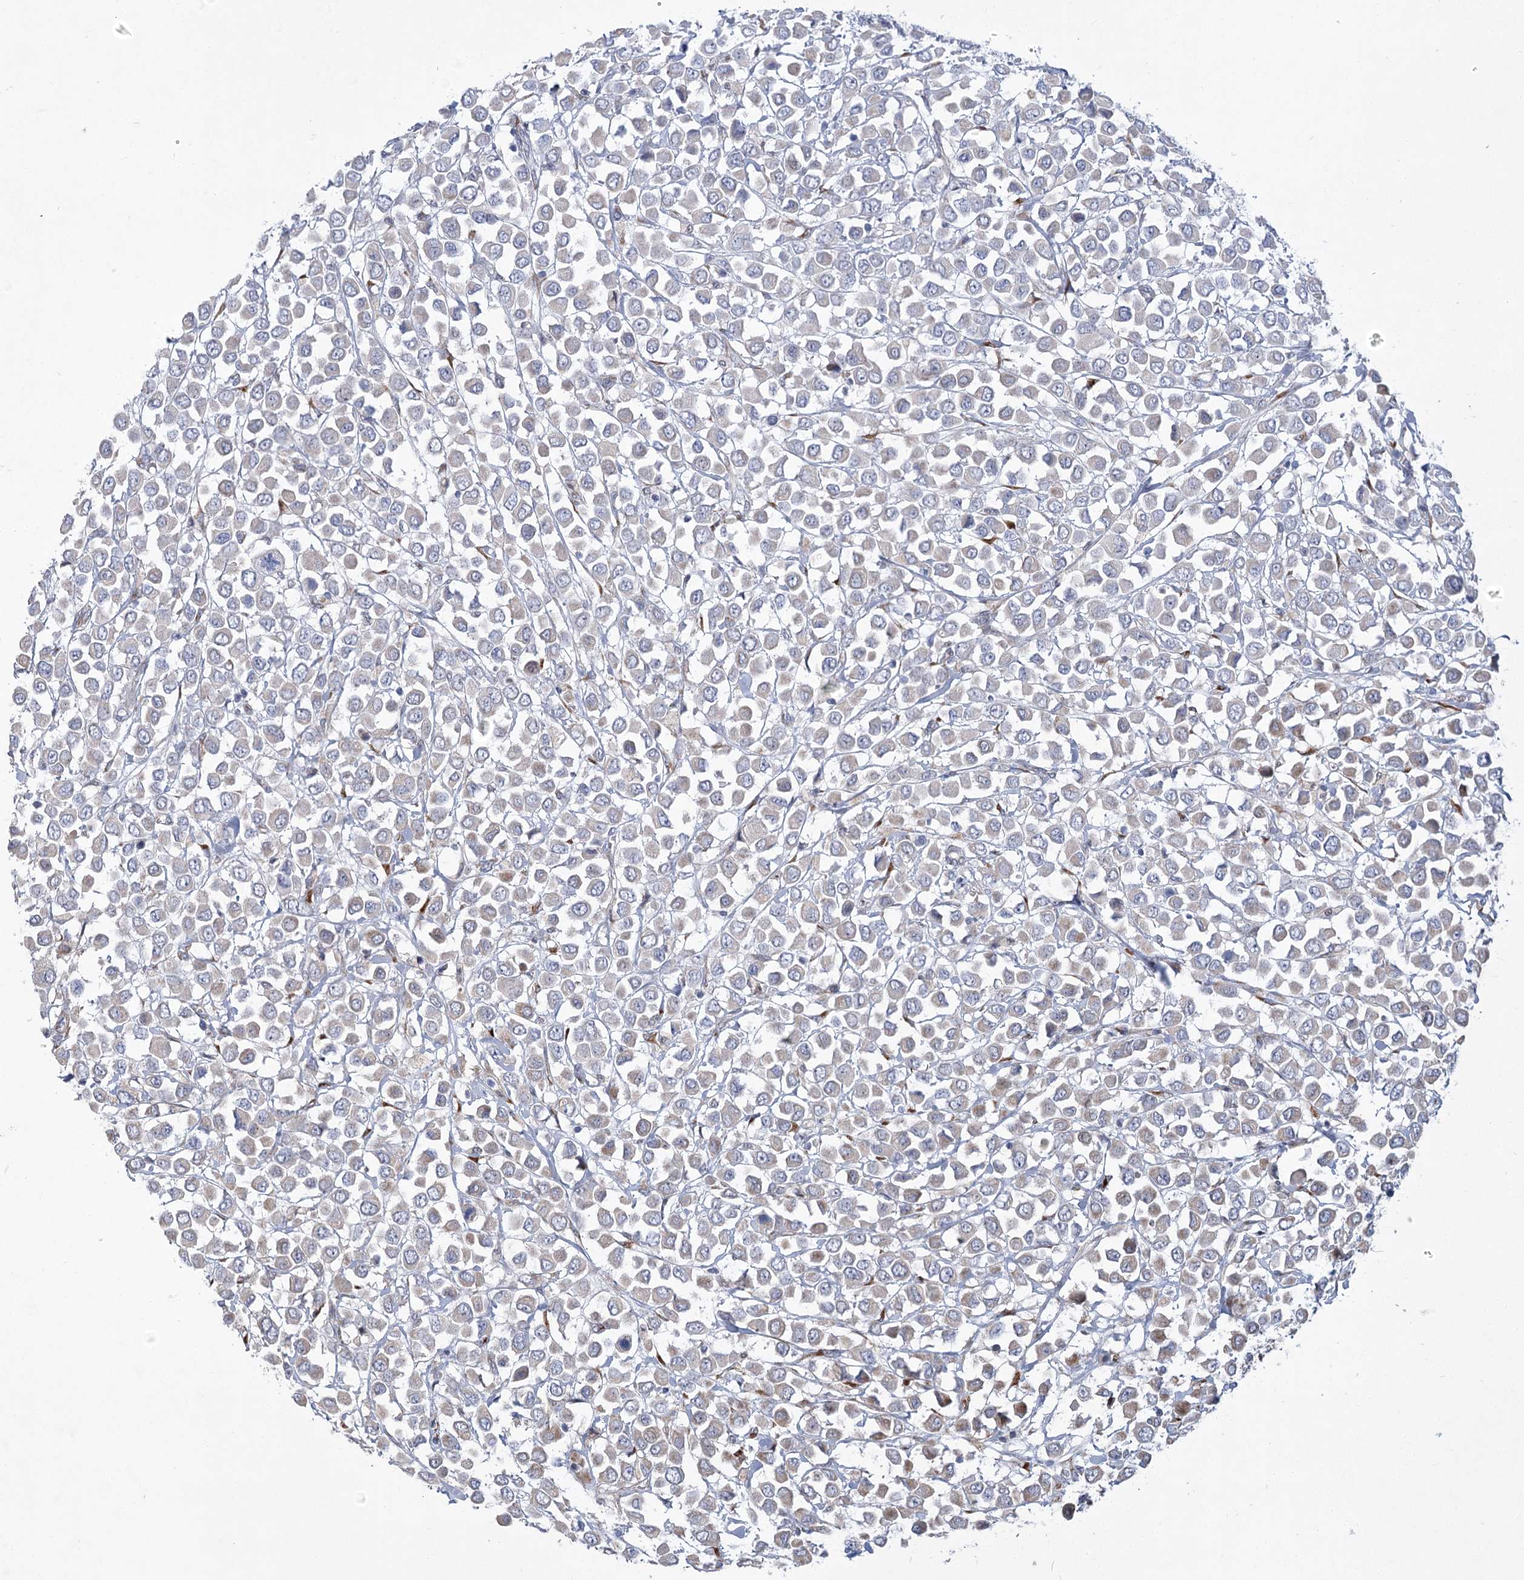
{"staining": {"intensity": "negative", "quantity": "none", "location": "none"}, "tissue": "breast cancer", "cell_type": "Tumor cells", "image_type": "cancer", "snomed": [{"axis": "morphology", "description": "Duct carcinoma"}, {"axis": "topography", "description": "Breast"}], "caption": "DAB immunohistochemical staining of human invasive ductal carcinoma (breast) demonstrates no significant staining in tumor cells. (Brightfield microscopy of DAB (3,3'-diaminobenzidine) immunohistochemistry (IHC) at high magnification).", "gene": "GCNT4", "patient": {"sex": "female", "age": 61}}